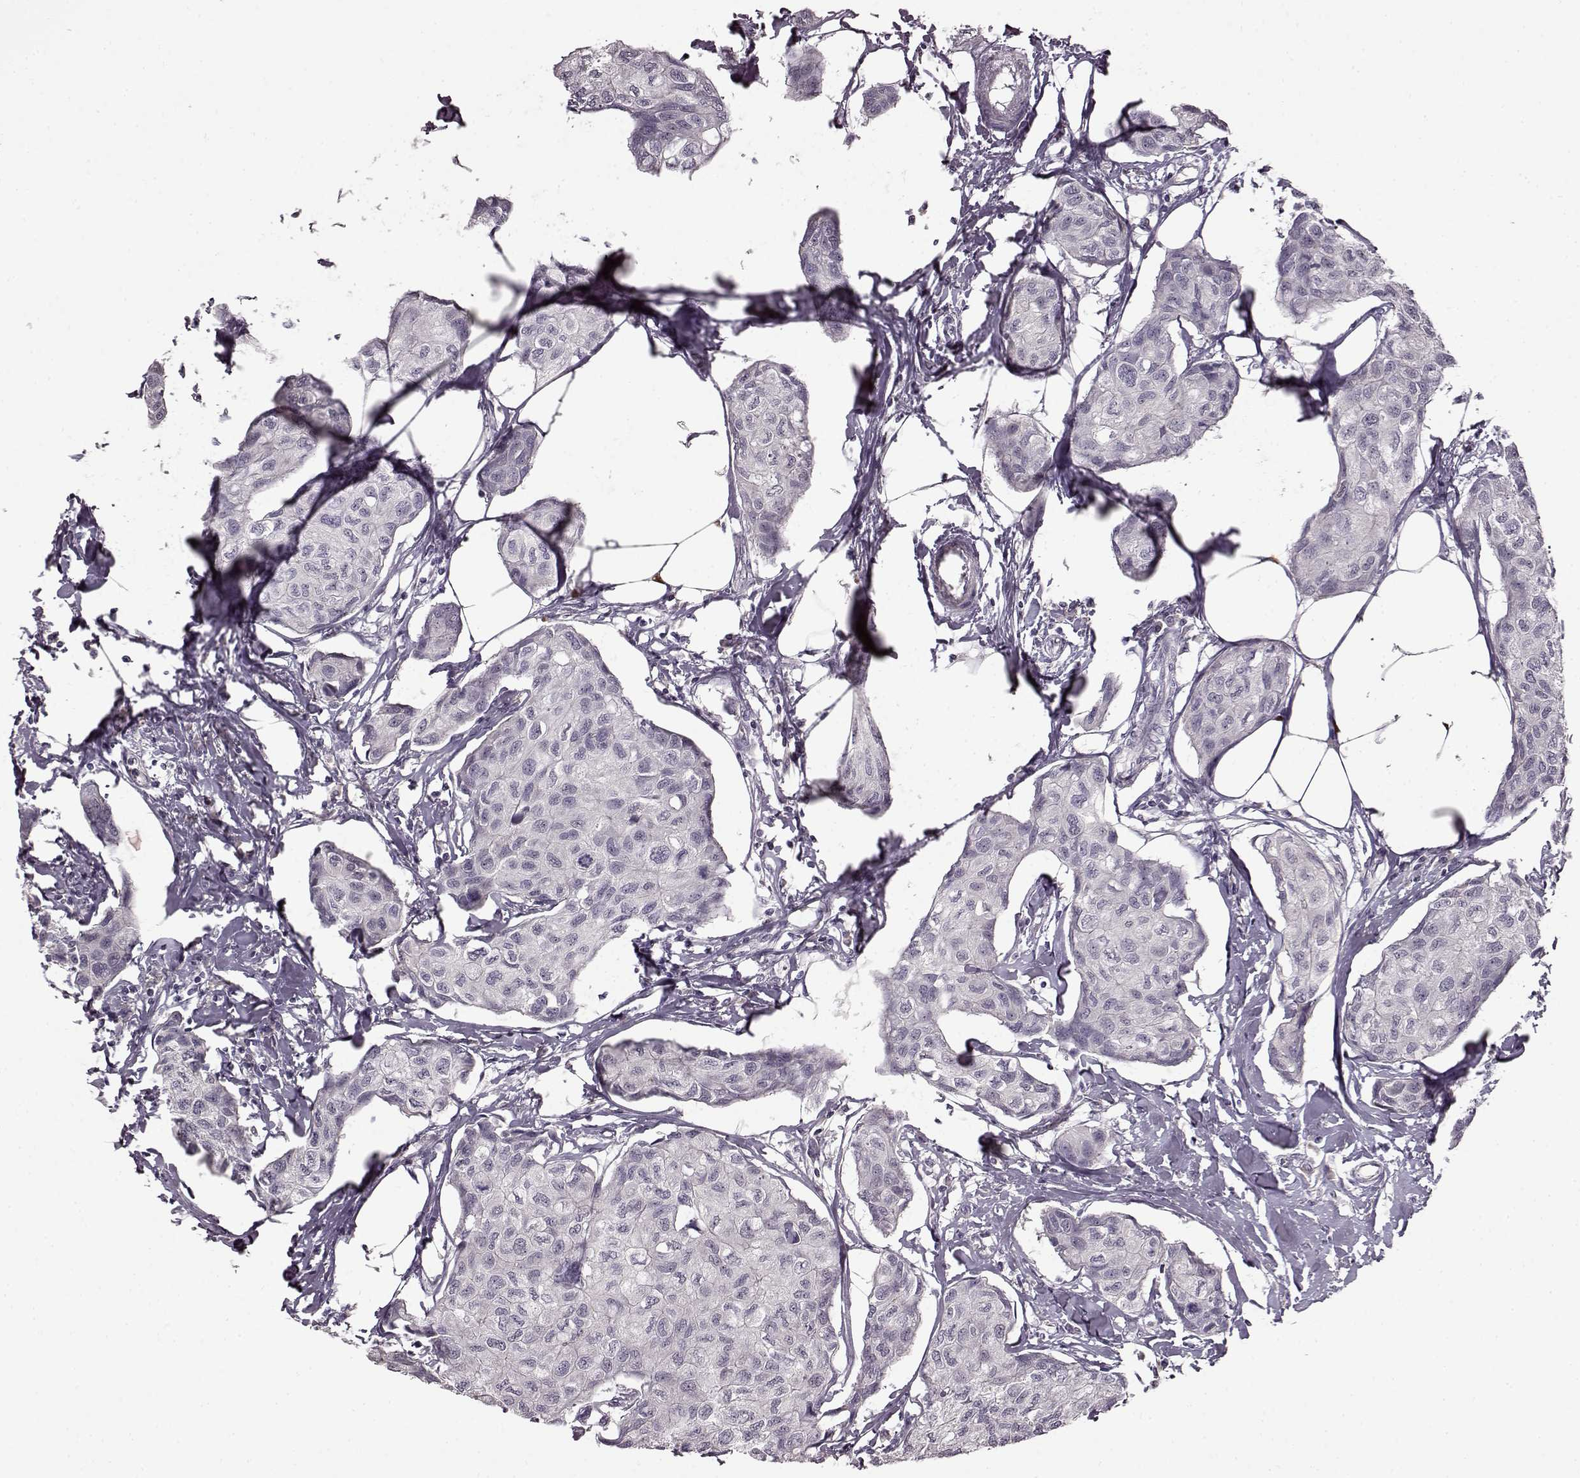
{"staining": {"intensity": "negative", "quantity": "none", "location": "none"}, "tissue": "breast cancer", "cell_type": "Tumor cells", "image_type": "cancer", "snomed": [{"axis": "morphology", "description": "Duct carcinoma"}, {"axis": "topography", "description": "Breast"}], "caption": "Tumor cells show no significant staining in breast intraductal carcinoma. (DAB (3,3'-diaminobenzidine) immunohistochemistry with hematoxylin counter stain).", "gene": "CNGA3", "patient": {"sex": "female", "age": 80}}